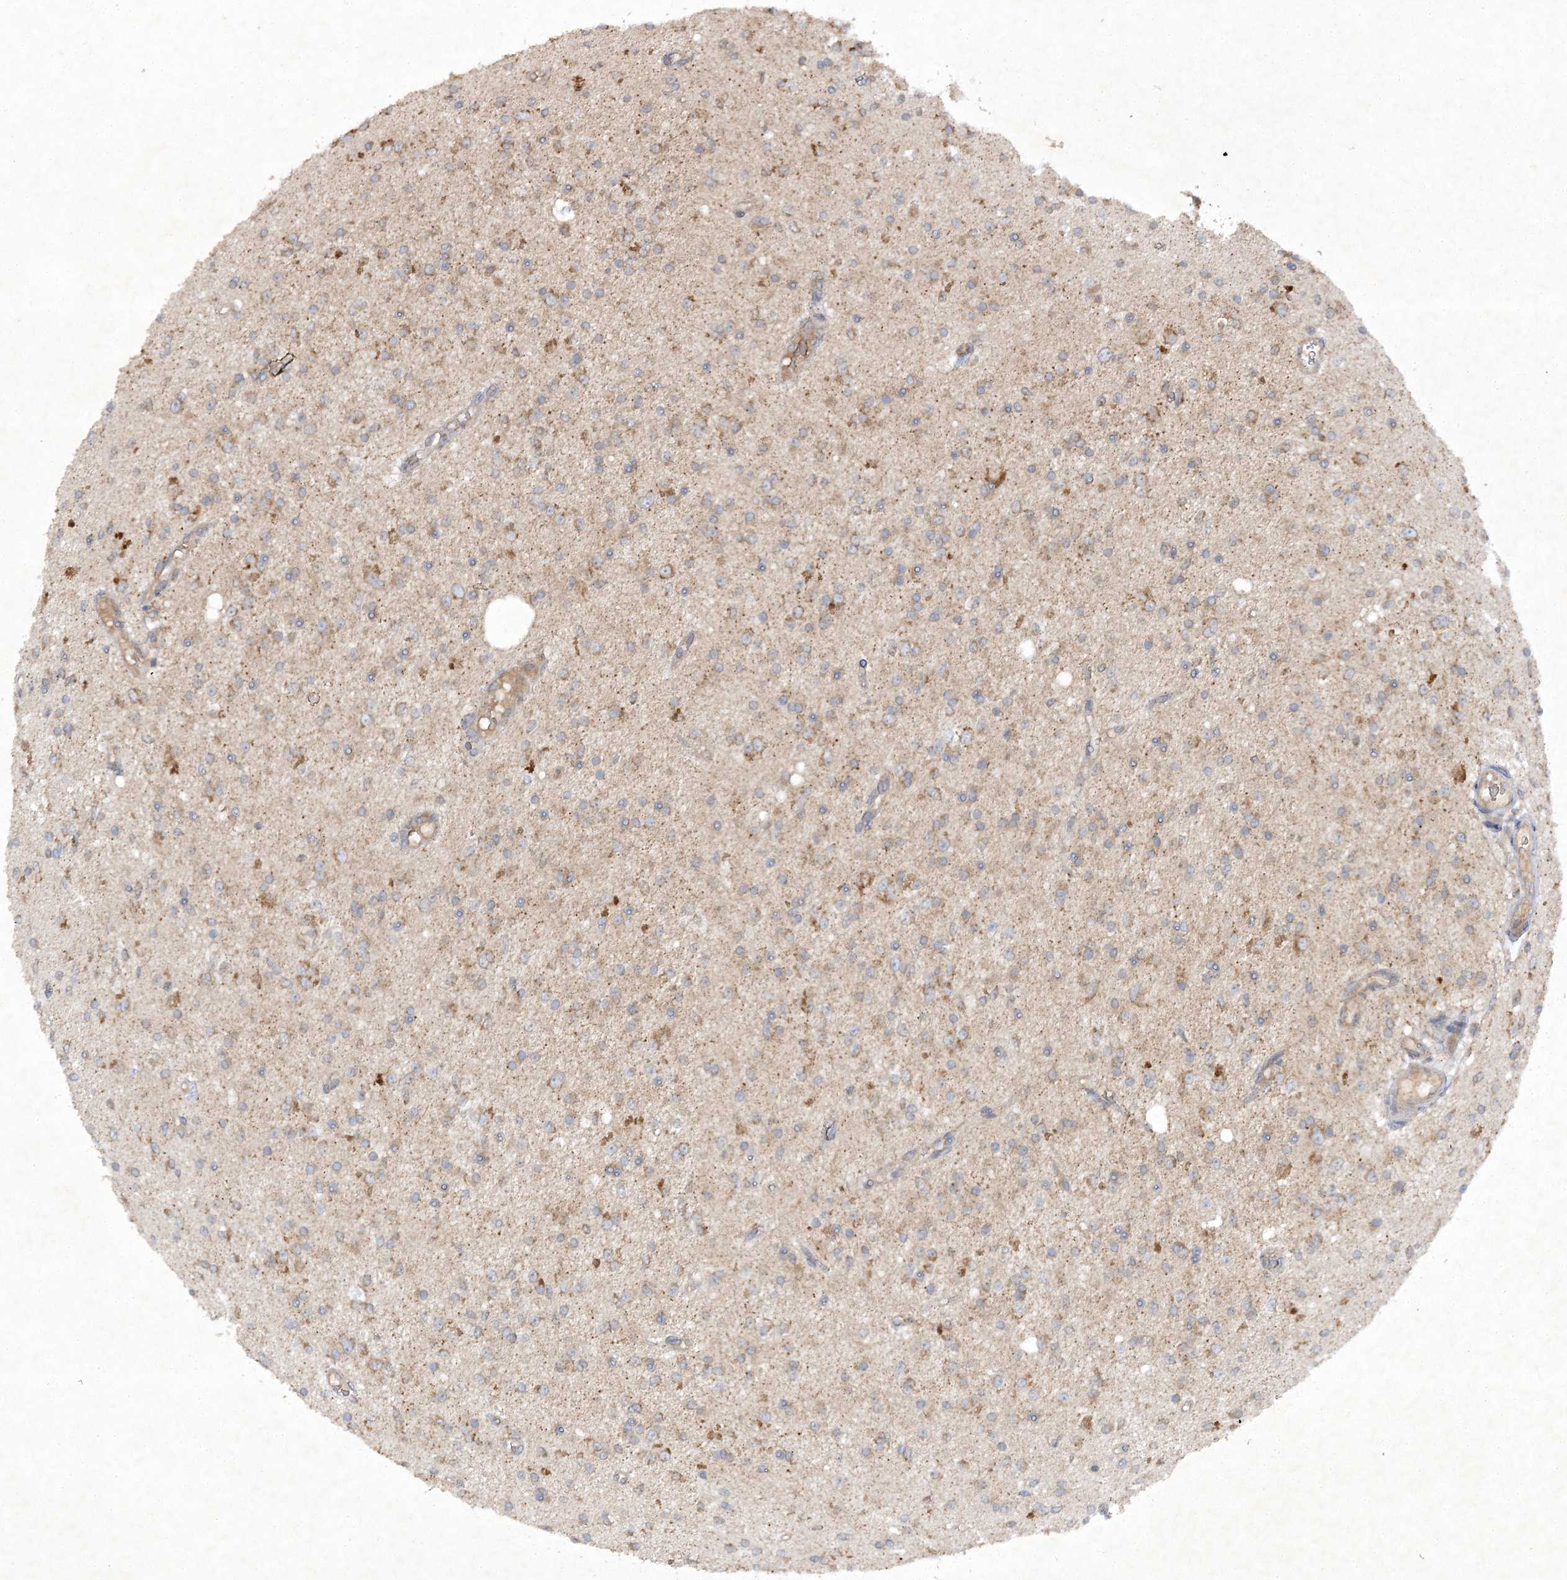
{"staining": {"intensity": "weak", "quantity": "25%-75%", "location": "cytoplasmic/membranous"}, "tissue": "glioma", "cell_type": "Tumor cells", "image_type": "cancer", "snomed": [{"axis": "morphology", "description": "Glioma, malignant, High grade"}, {"axis": "topography", "description": "Brain"}], "caption": "Immunohistochemical staining of glioma exhibits low levels of weak cytoplasmic/membranous protein staining in about 25%-75% of tumor cells.", "gene": "TRAF3IP1", "patient": {"sex": "male", "age": 34}}